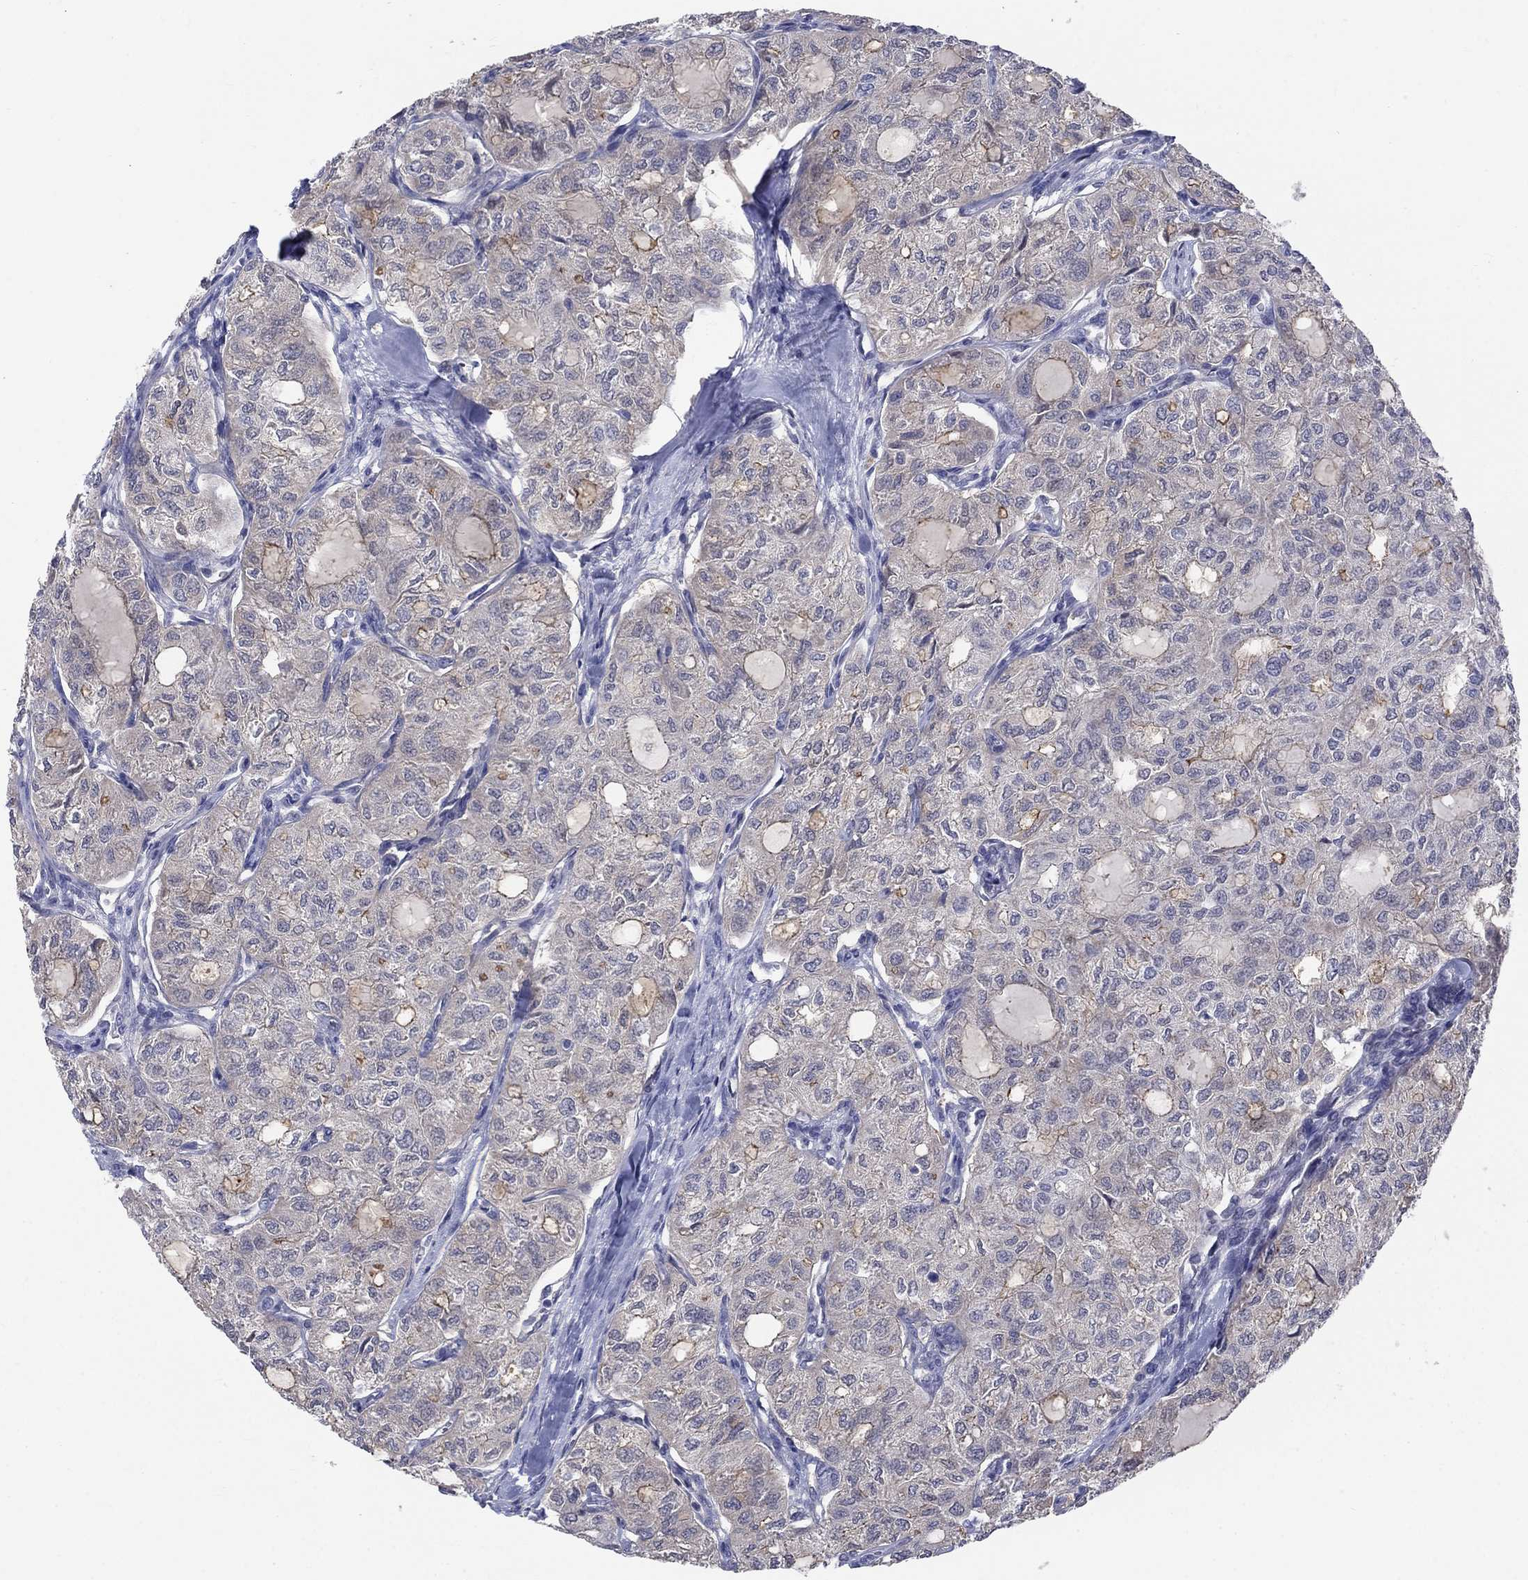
{"staining": {"intensity": "moderate", "quantity": "<25%", "location": "cytoplasmic/membranous"}, "tissue": "thyroid cancer", "cell_type": "Tumor cells", "image_type": "cancer", "snomed": [{"axis": "morphology", "description": "Follicular adenoma carcinoma, NOS"}, {"axis": "topography", "description": "Thyroid gland"}], "caption": "Human thyroid cancer stained with a protein marker displays moderate staining in tumor cells.", "gene": "EGFLAM", "patient": {"sex": "male", "age": 75}}